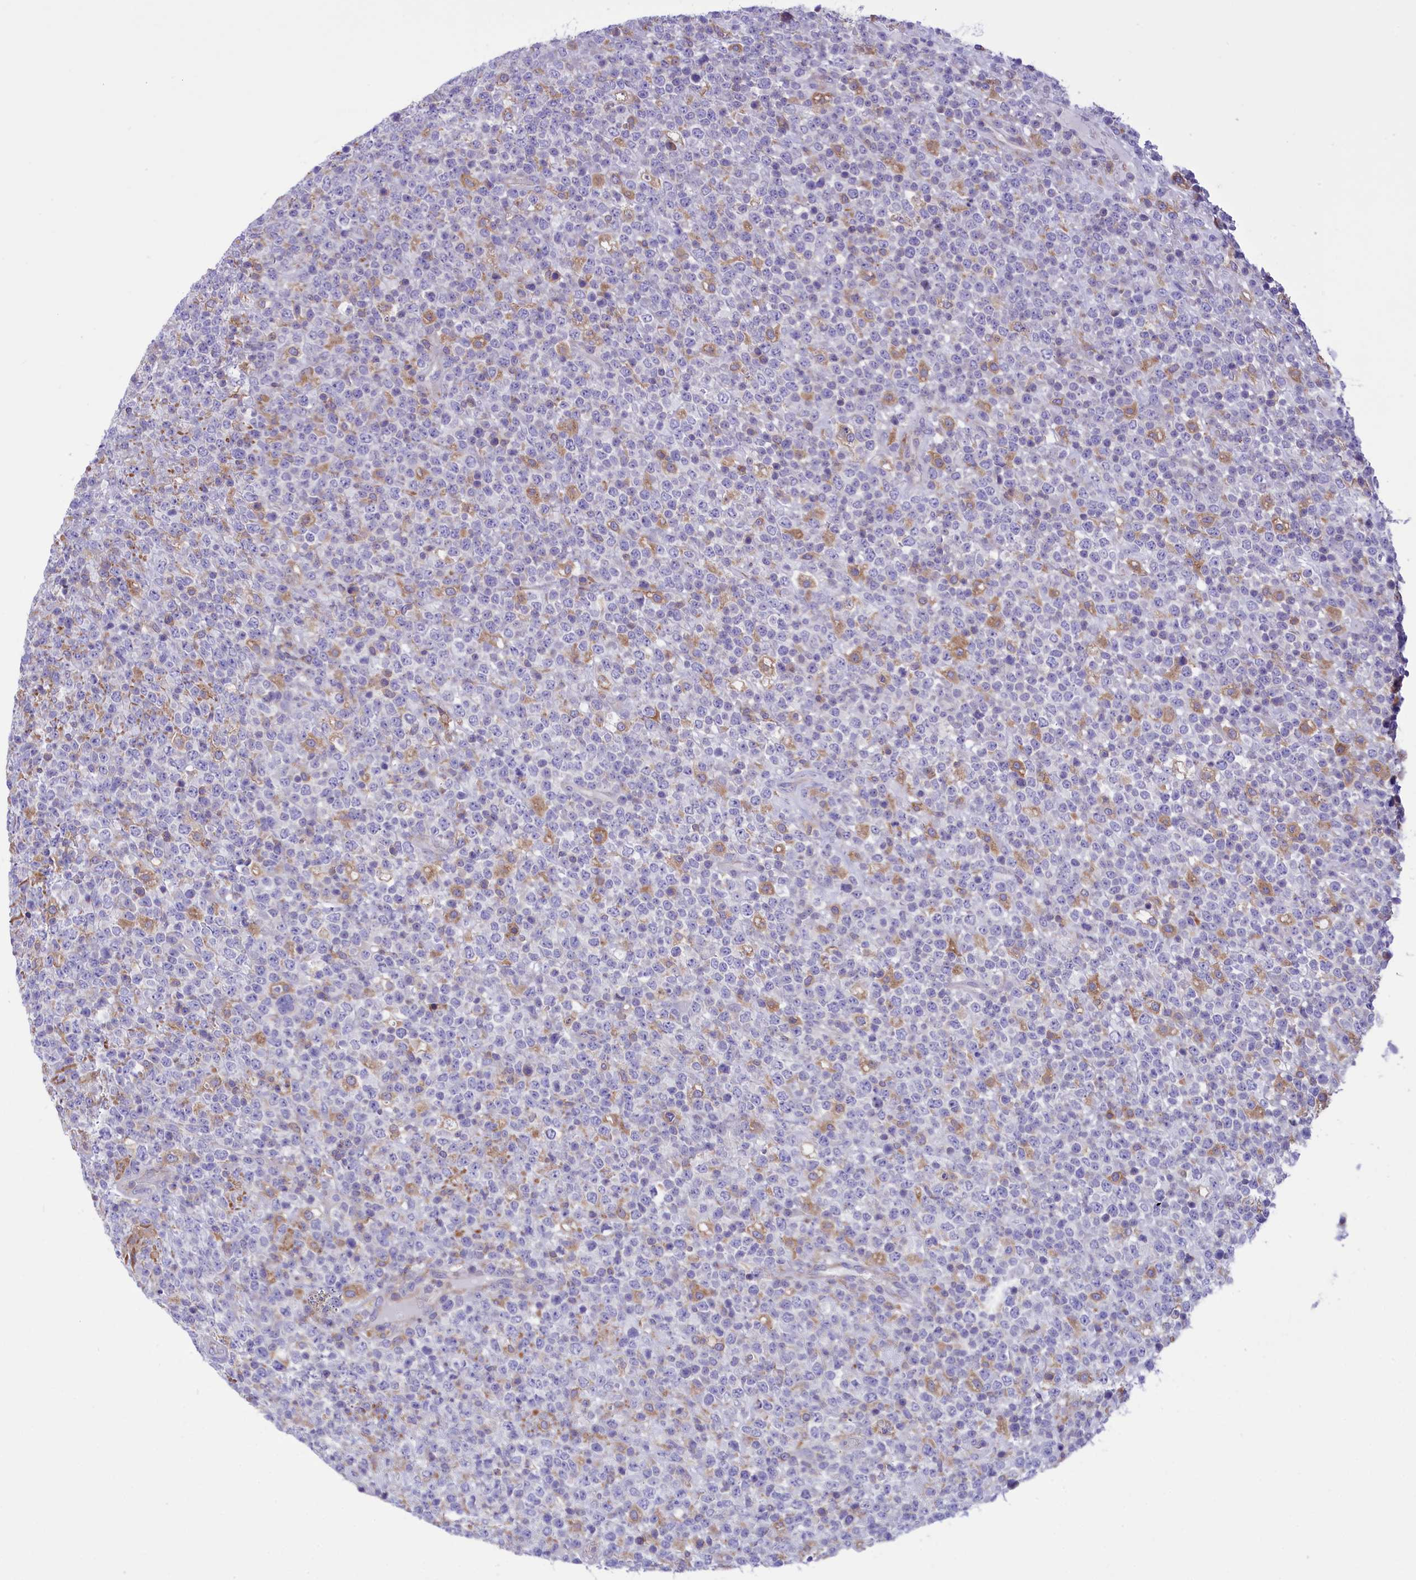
{"staining": {"intensity": "negative", "quantity": "none", "location": "none"}, "tissue": "lymphoma", "cell_type": "Tumor cells", "image_type": "cancer", "snomed": [{"axis": "morphology", "description": "Malignant lymphoma, non-Hodgkin's type, High grade"}, {"axis": "topography", "description": "Colon"}], "caption": "Immunohistochemistry (IHC) histopathology image of neoplastic tissue: lymphoma stained with DAB exhibits no significant protein staining in tumor cells.", "gene": "CORO7-PAM16", "patient": {"sex": "female", "age": 53}}